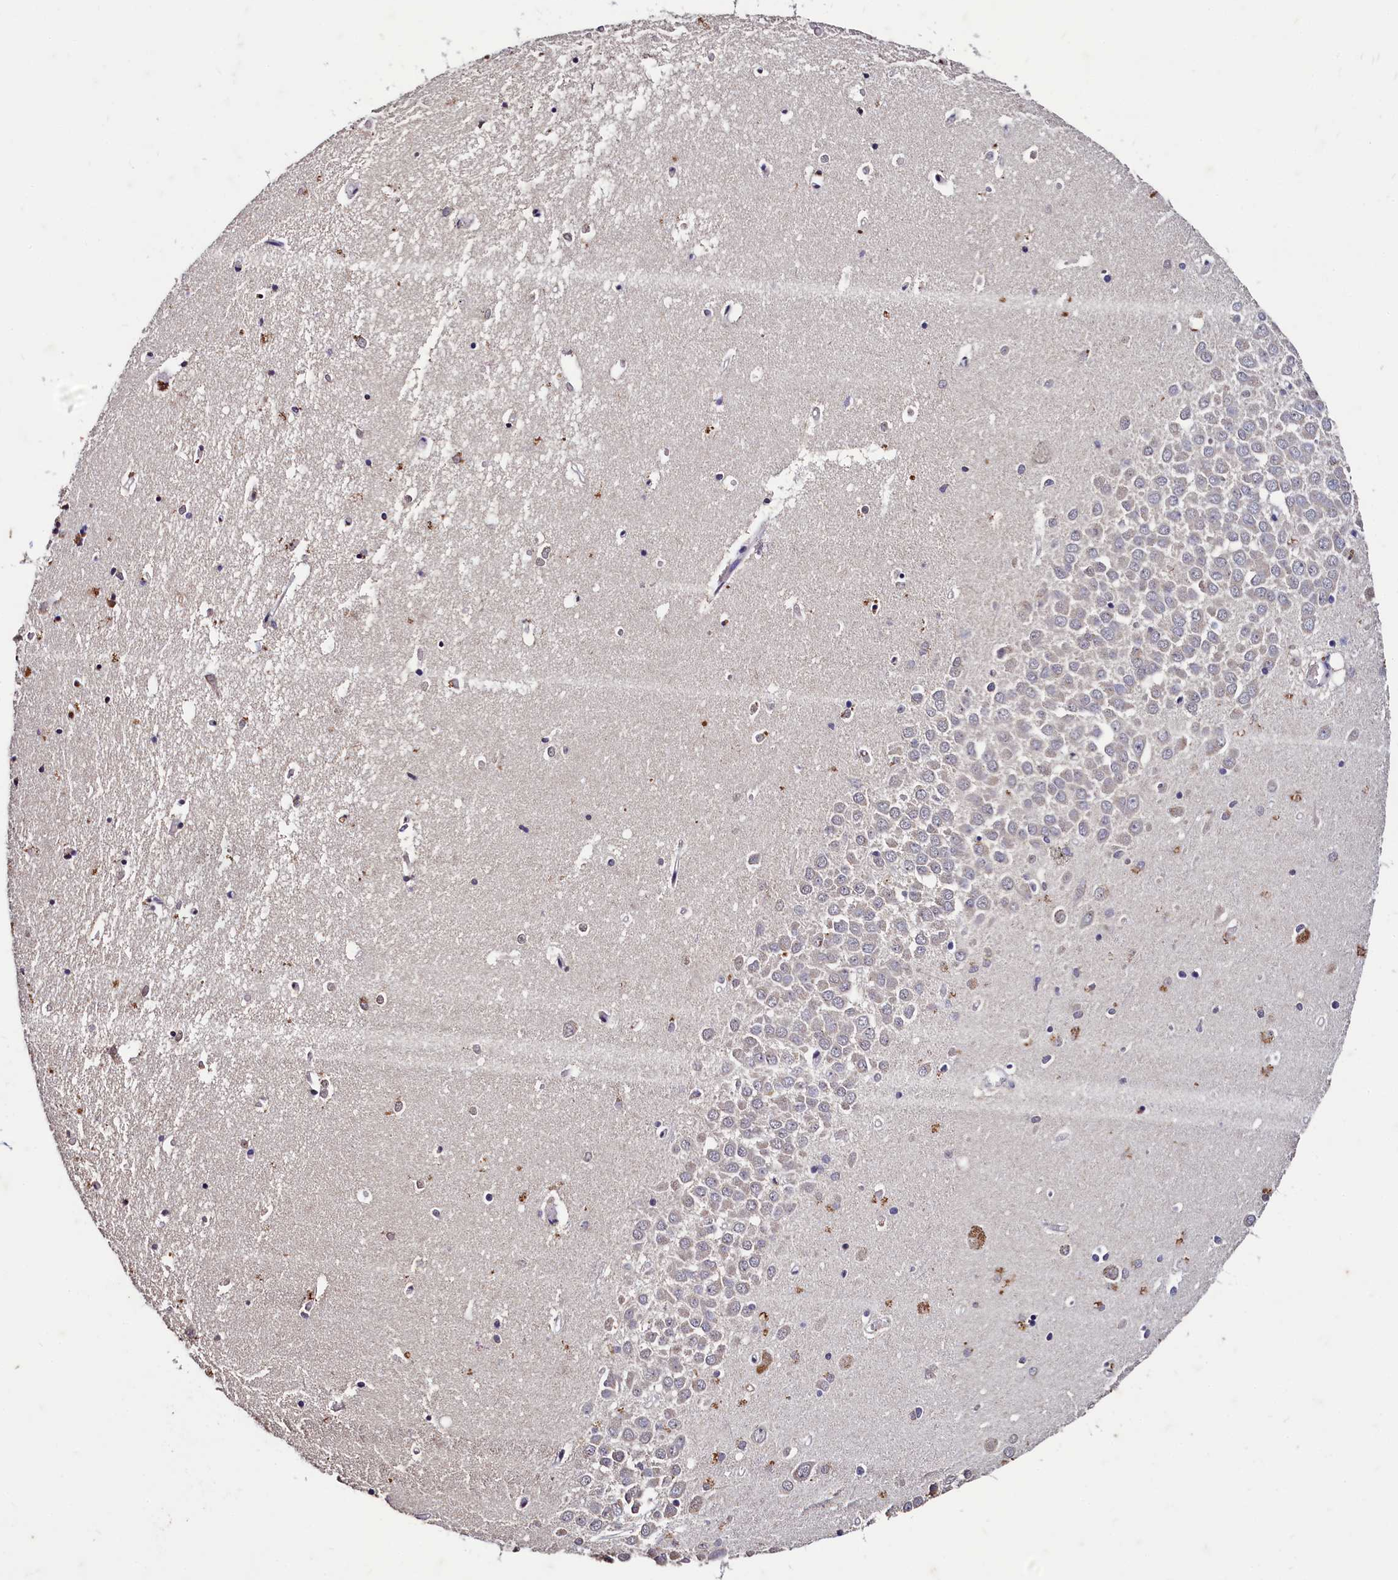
{"staining": {"intensity": "moderate", "quantity": "<25%", "location": "cytoplasmic/membranous"}, "tissue": "hippocampus", "cell_type": "Glial cells", "image_type": "normal", "snomed": [{"axis": "morphology", "description": "Normal tissue, NOS"}, {"axis": "topography", "description": "Hippocampus"}], "caption": "About <25% of glial cells in benign hippocampus display moderate cytoplasmic/membranous protein positivity as visualized by brown immunohistochemical staining.", "gene": "CSTPP1", "patient": {"sex": "male", "age": 70}}